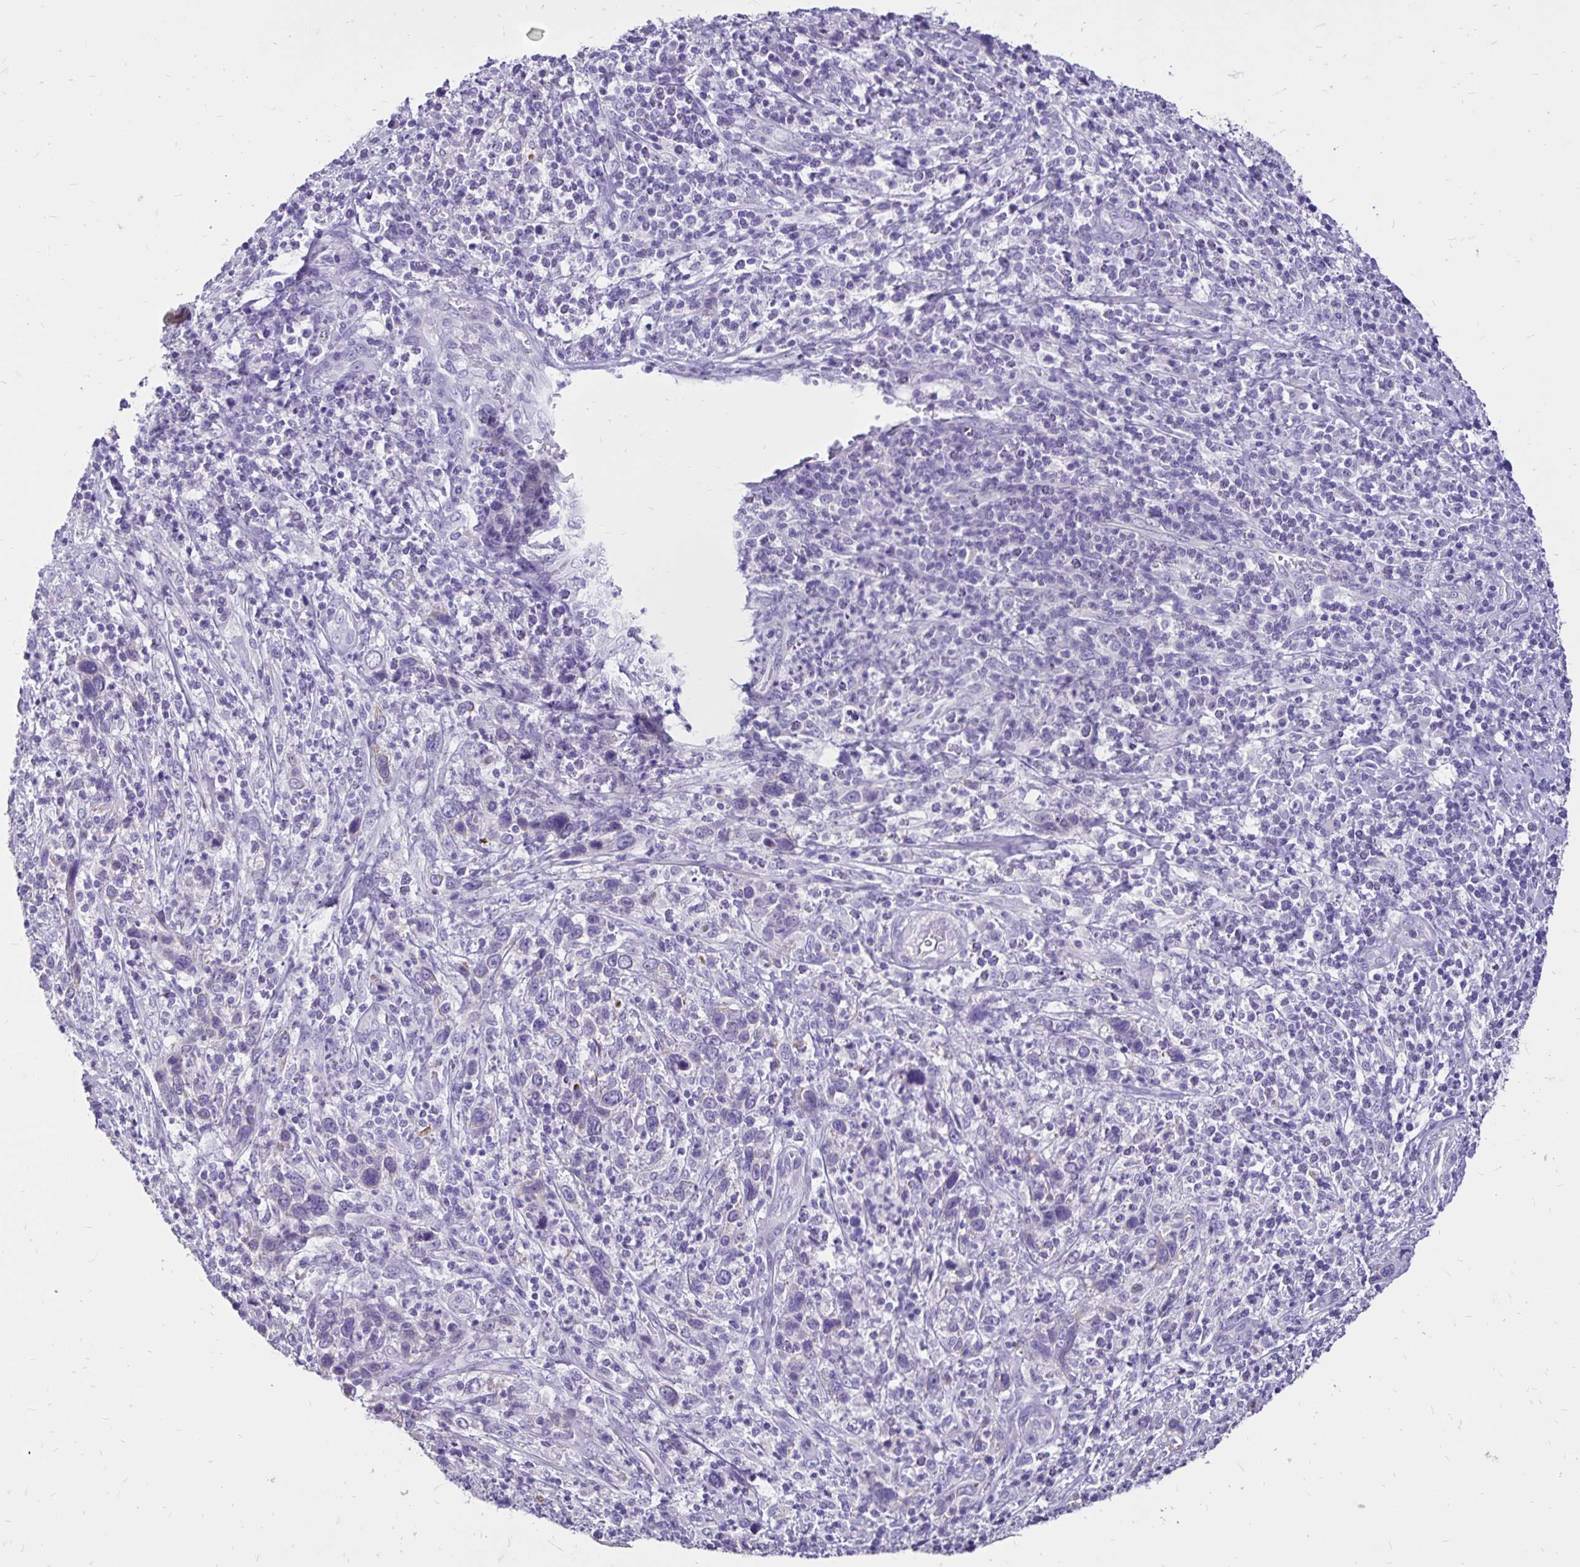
{"staining": {"intensity": "negative", "quantity": "none", "location": "none"}, "tissue": "cervical cancer", "cell_type": "Tumor cells", "image_type": "cancer", "snomed": [{"axis": "morphology", "description": "Squamous cell carcinoma, NOS"}, {"axis": "topography", "description": "Cervix"}], "caption": "The image reveals no significant expression in tumor cells of squamous cell carcinoma (cervical).", "gene": "EVPL", "patient": {"sex": "female", "age": 46}}